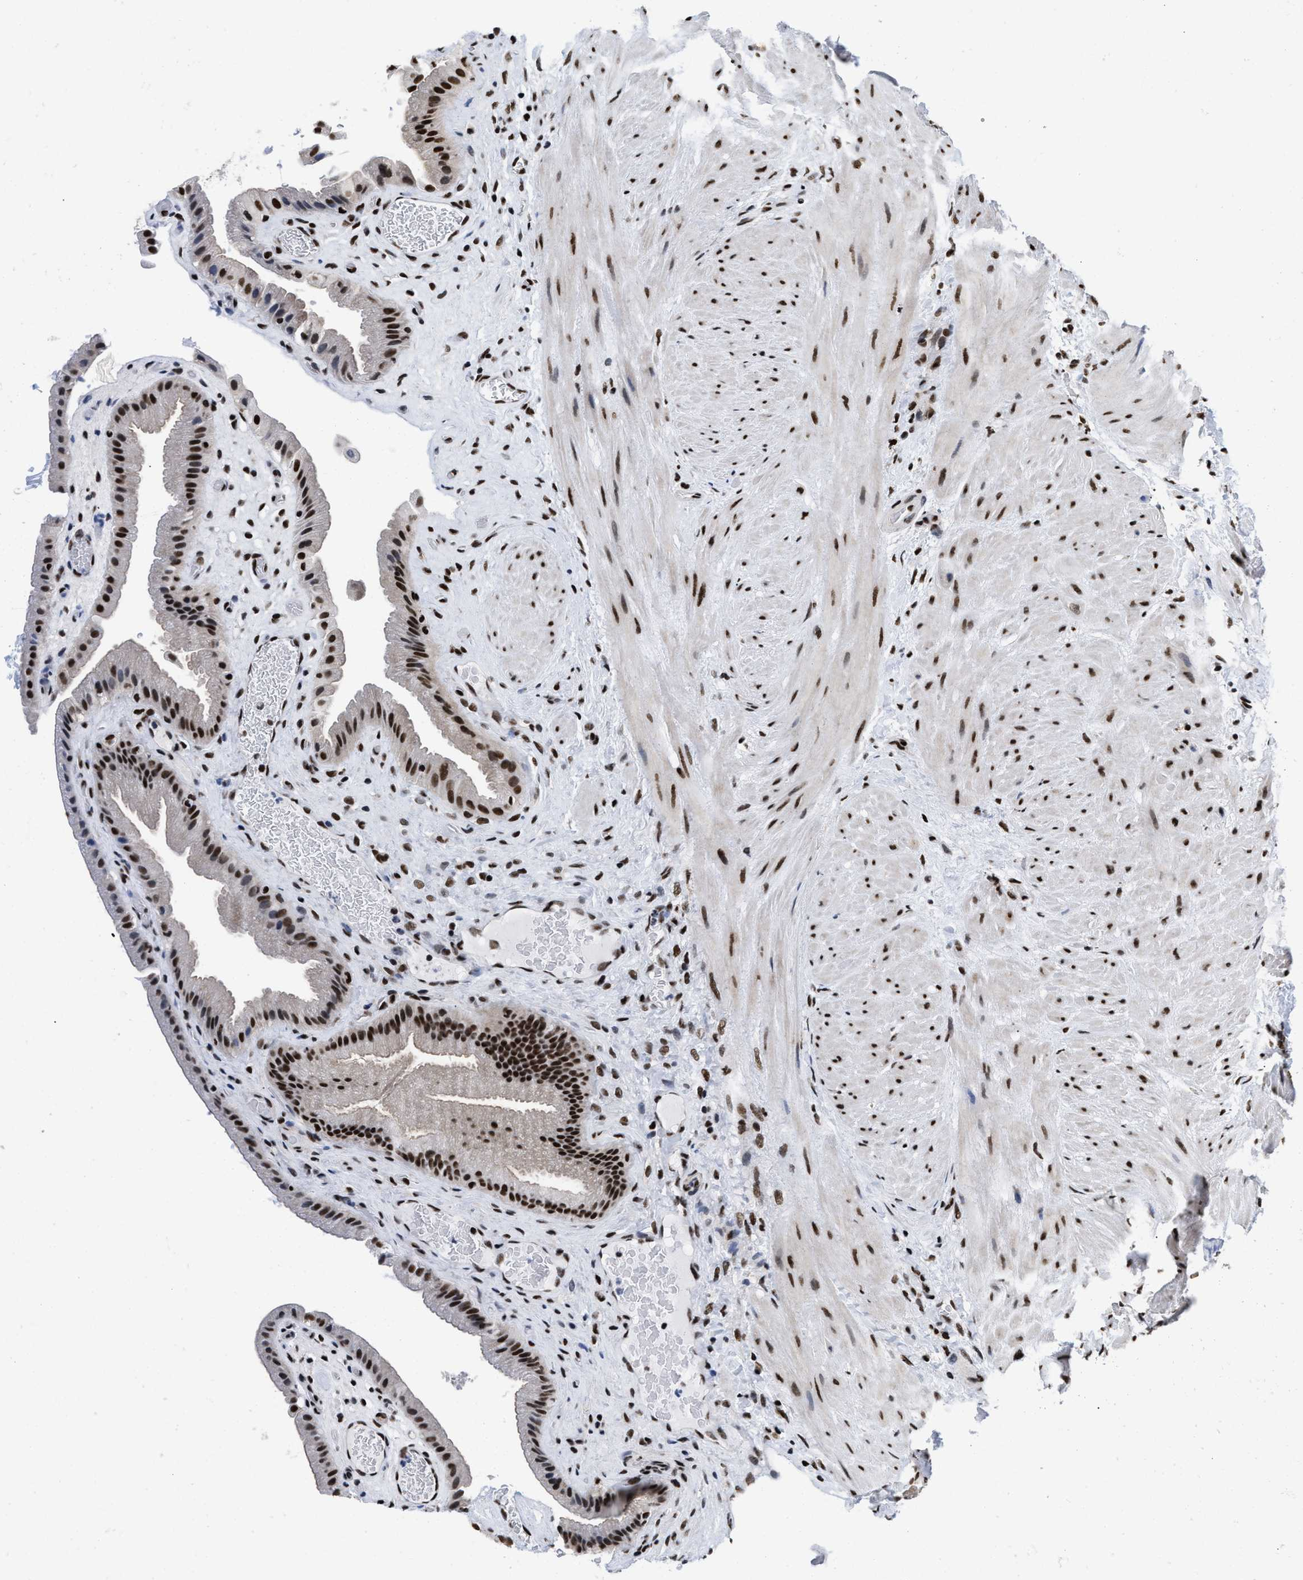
{"staining": {"intensity": "strong", "quantity": ">75%", "location": "nuclear"}, "tissue": "gallbladder", "cell_type": "Glandular cells", "image_type": "normal", "snomed": [{"axis": "morphology", "description": "Normal tissue, NOS"}, {"axis": "topography", "description": "Gallbladder"}], "caption": "IHC image of normal gallbladder: human gallbladder stained using IHC demonstrates high levels of strong protein expression localized specifically in the nuclear of glandular cells, appearing as a nuclear brown color.", "gene": "CREB1", "patient": {"sex": "male", "age": 49}}